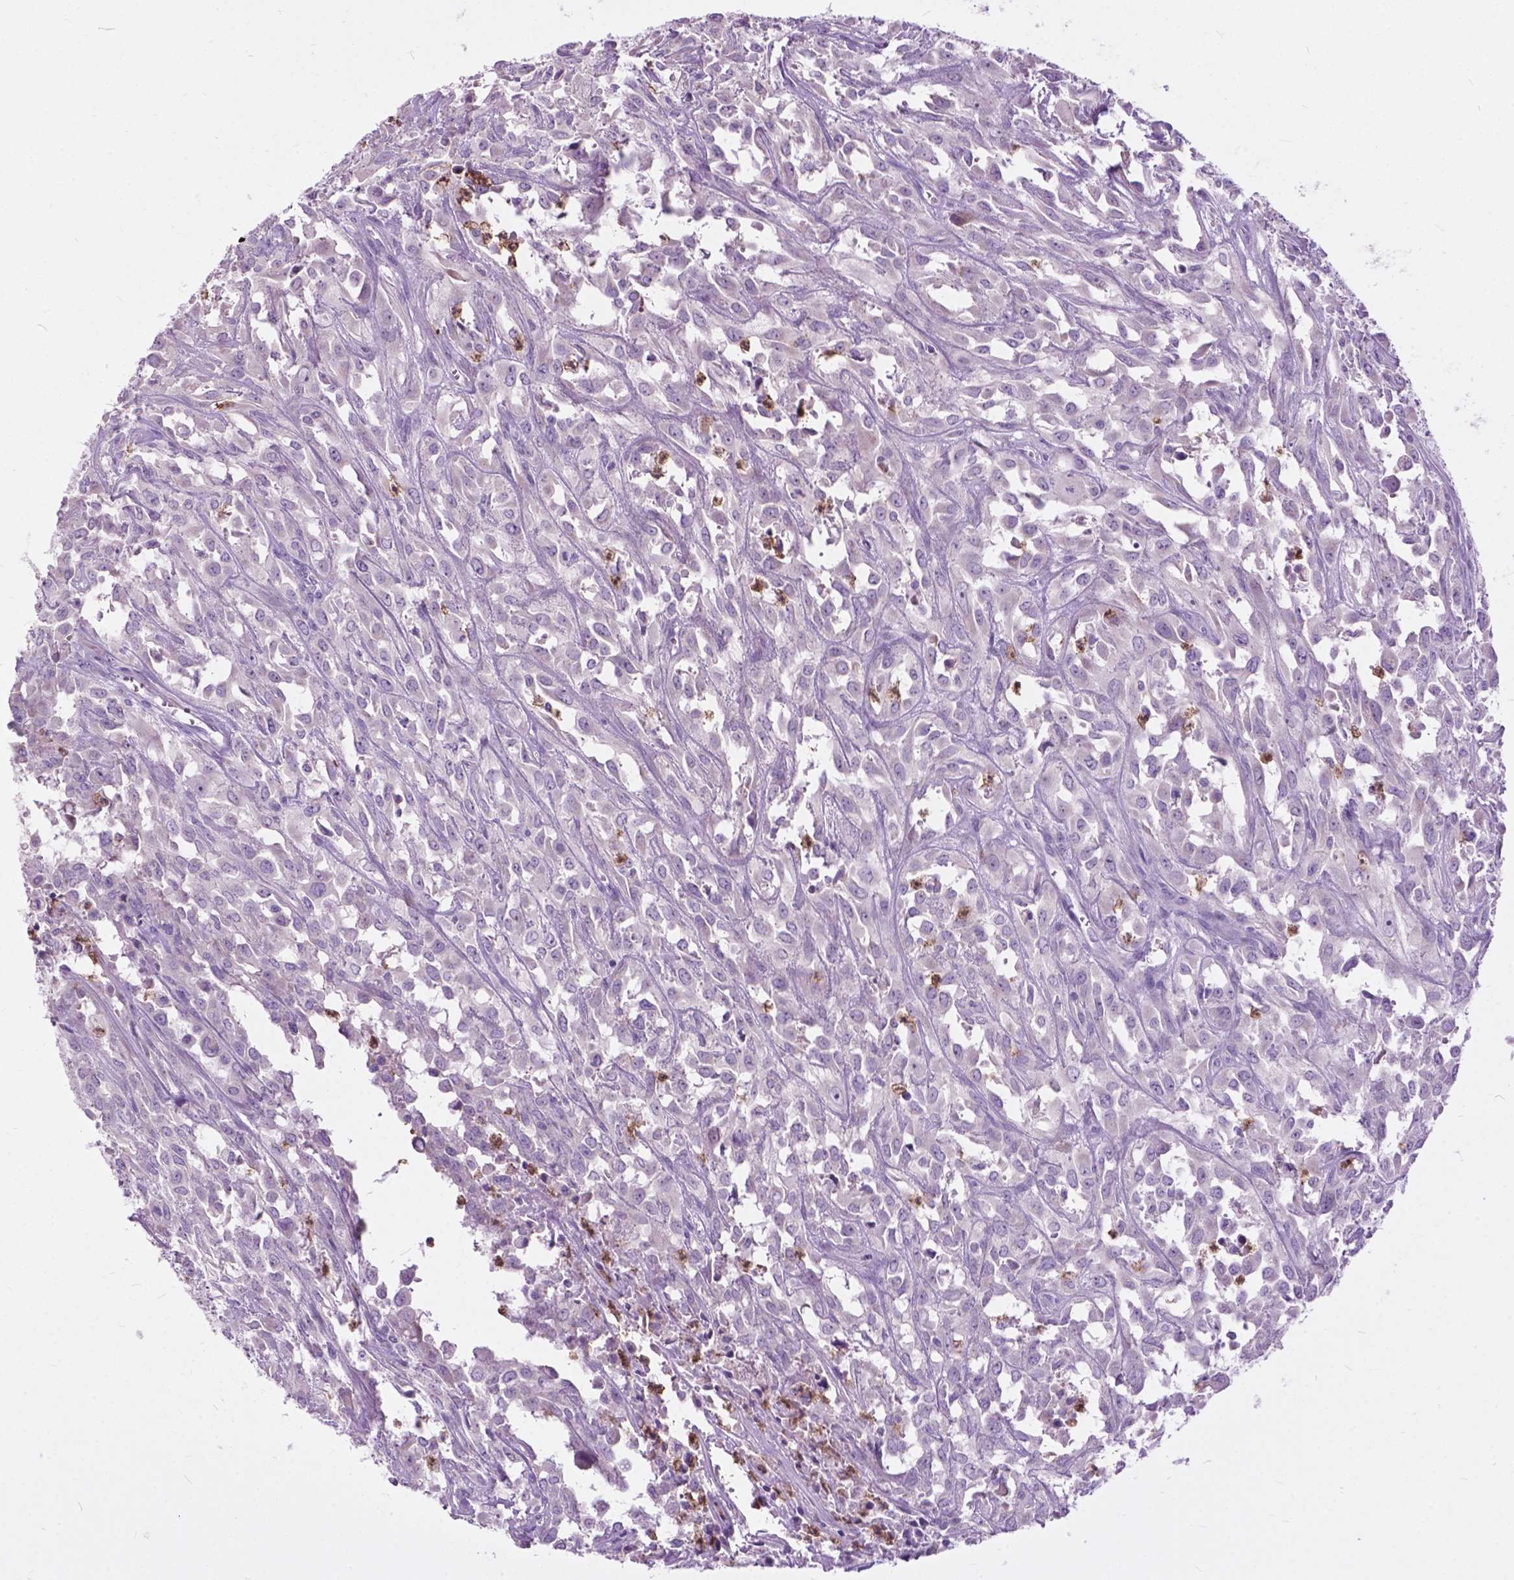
{"staining": {"intensity": "negative", "quantity": "none", "location": "none"}, "tissue": "urothelial cancer", "cell_type": "Tumor cells", "image_type": "cancer", "snomed": [{"axis": "morphology", "description": "Urothelial carcinoma, High grade"}, {"axis": "topography", "description": "Urinary bladder"}], "caption": "This image is of high-grade urothelial carcinoma stained with immunohistochemistry to label a protein in brown with the nuclei are counter-stained blue. There is no staining in tumor cells. (DAB (3,3'-diaminobenzidine) IHC visualized using brightfield microscopy, high magnification).", "gene": "PRR35", "patient": {"sex": "male", "age": 67}}